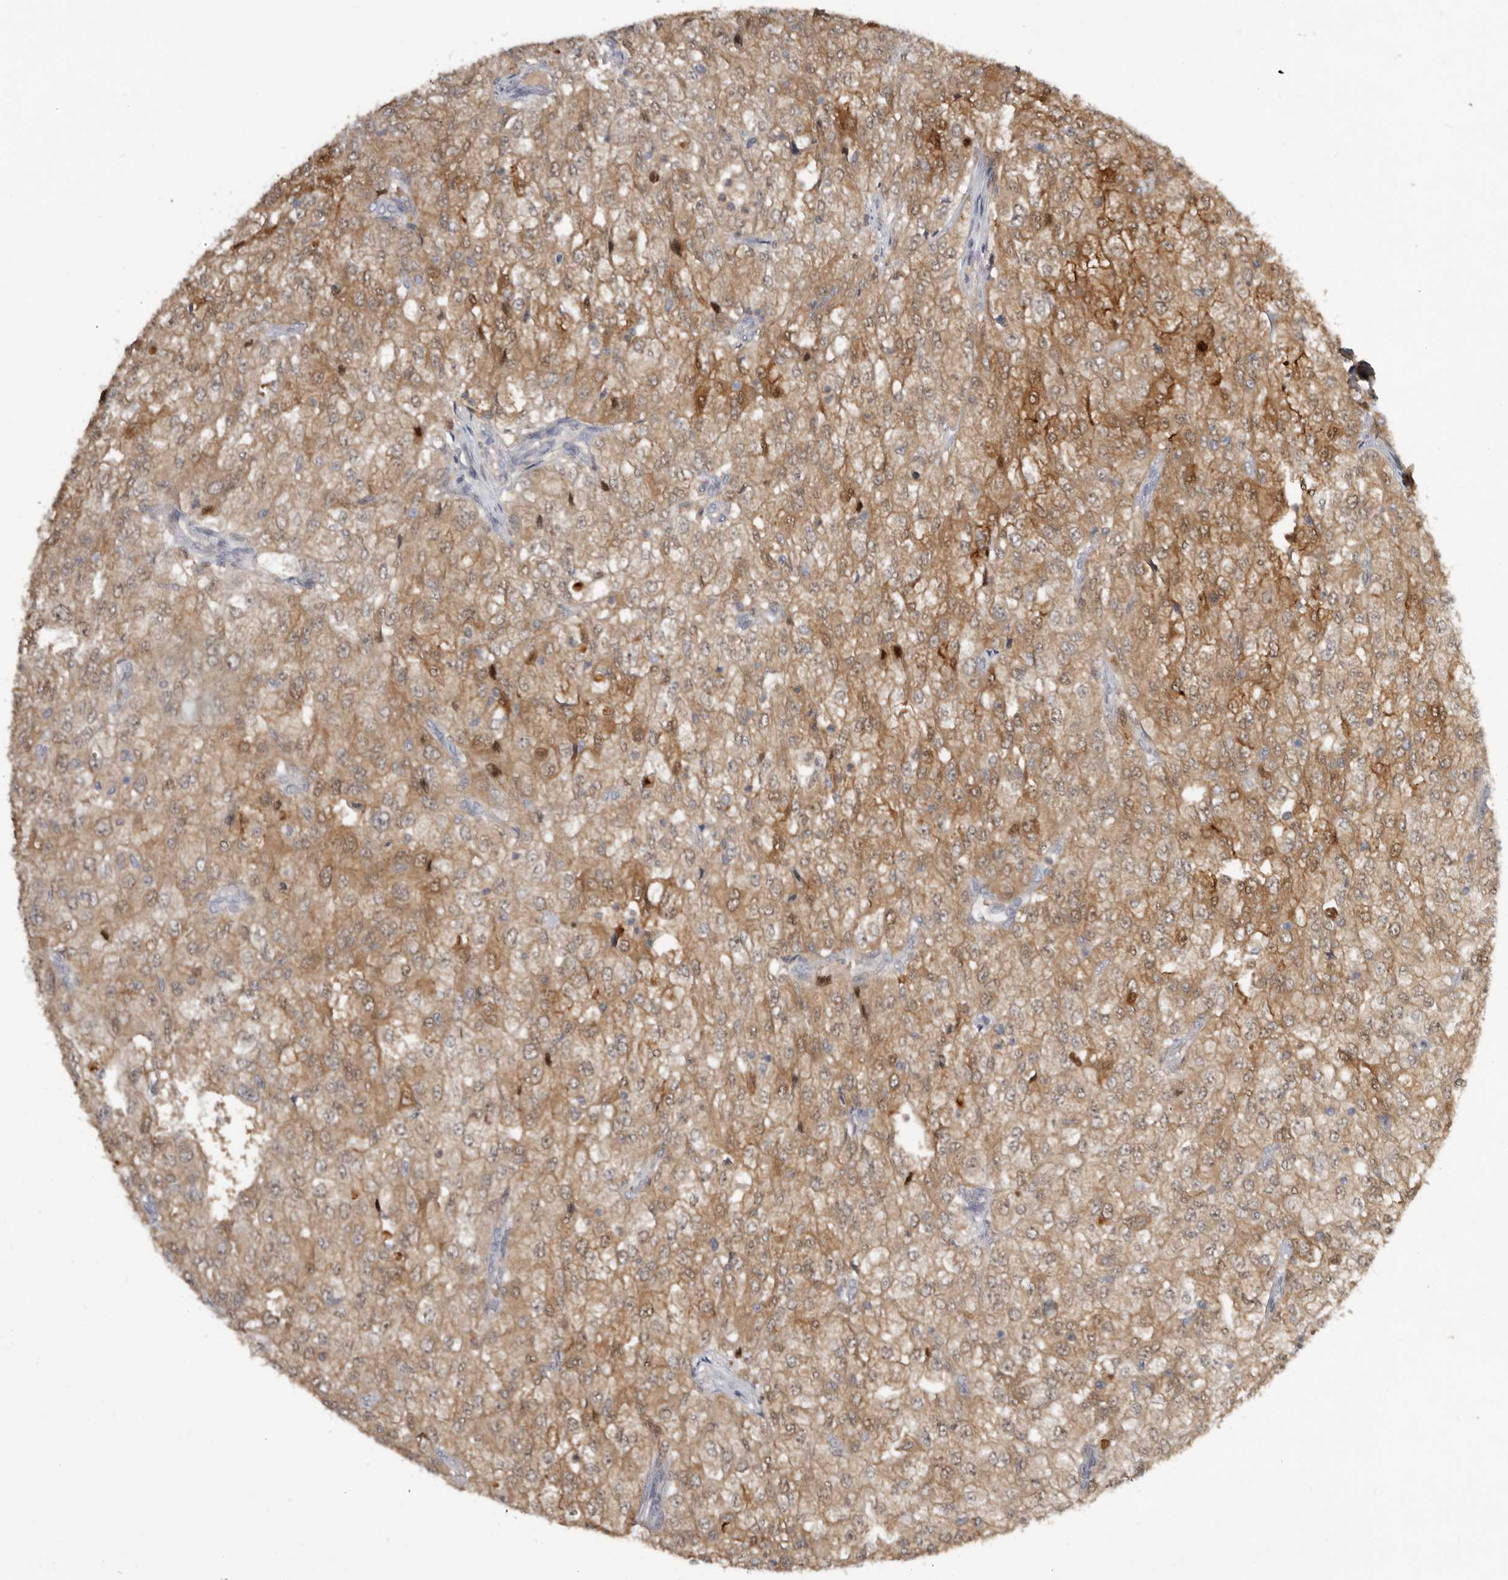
{"staining": {"intensity": "moderate", "quantity": ">75%", "location": "cytoplasmic/membranous"}, "tissue": "renal cancer", "cell_type": "Tumor cells", "image_type": "cancer", "snomed": [{"axis": "morphology", "description": "Adenocarcinoma, NOS"}, {"axis": "topography", "description": "Kidney"}], "caption": "High-power microscopy captured an immunohistochemistry image of renal cancer, revealing moderate cytoplasmic/membranous expression in approximately >75% of tumor cells.", "gene": "RBKS", "patient": {"sex": "female", "age": 54}}